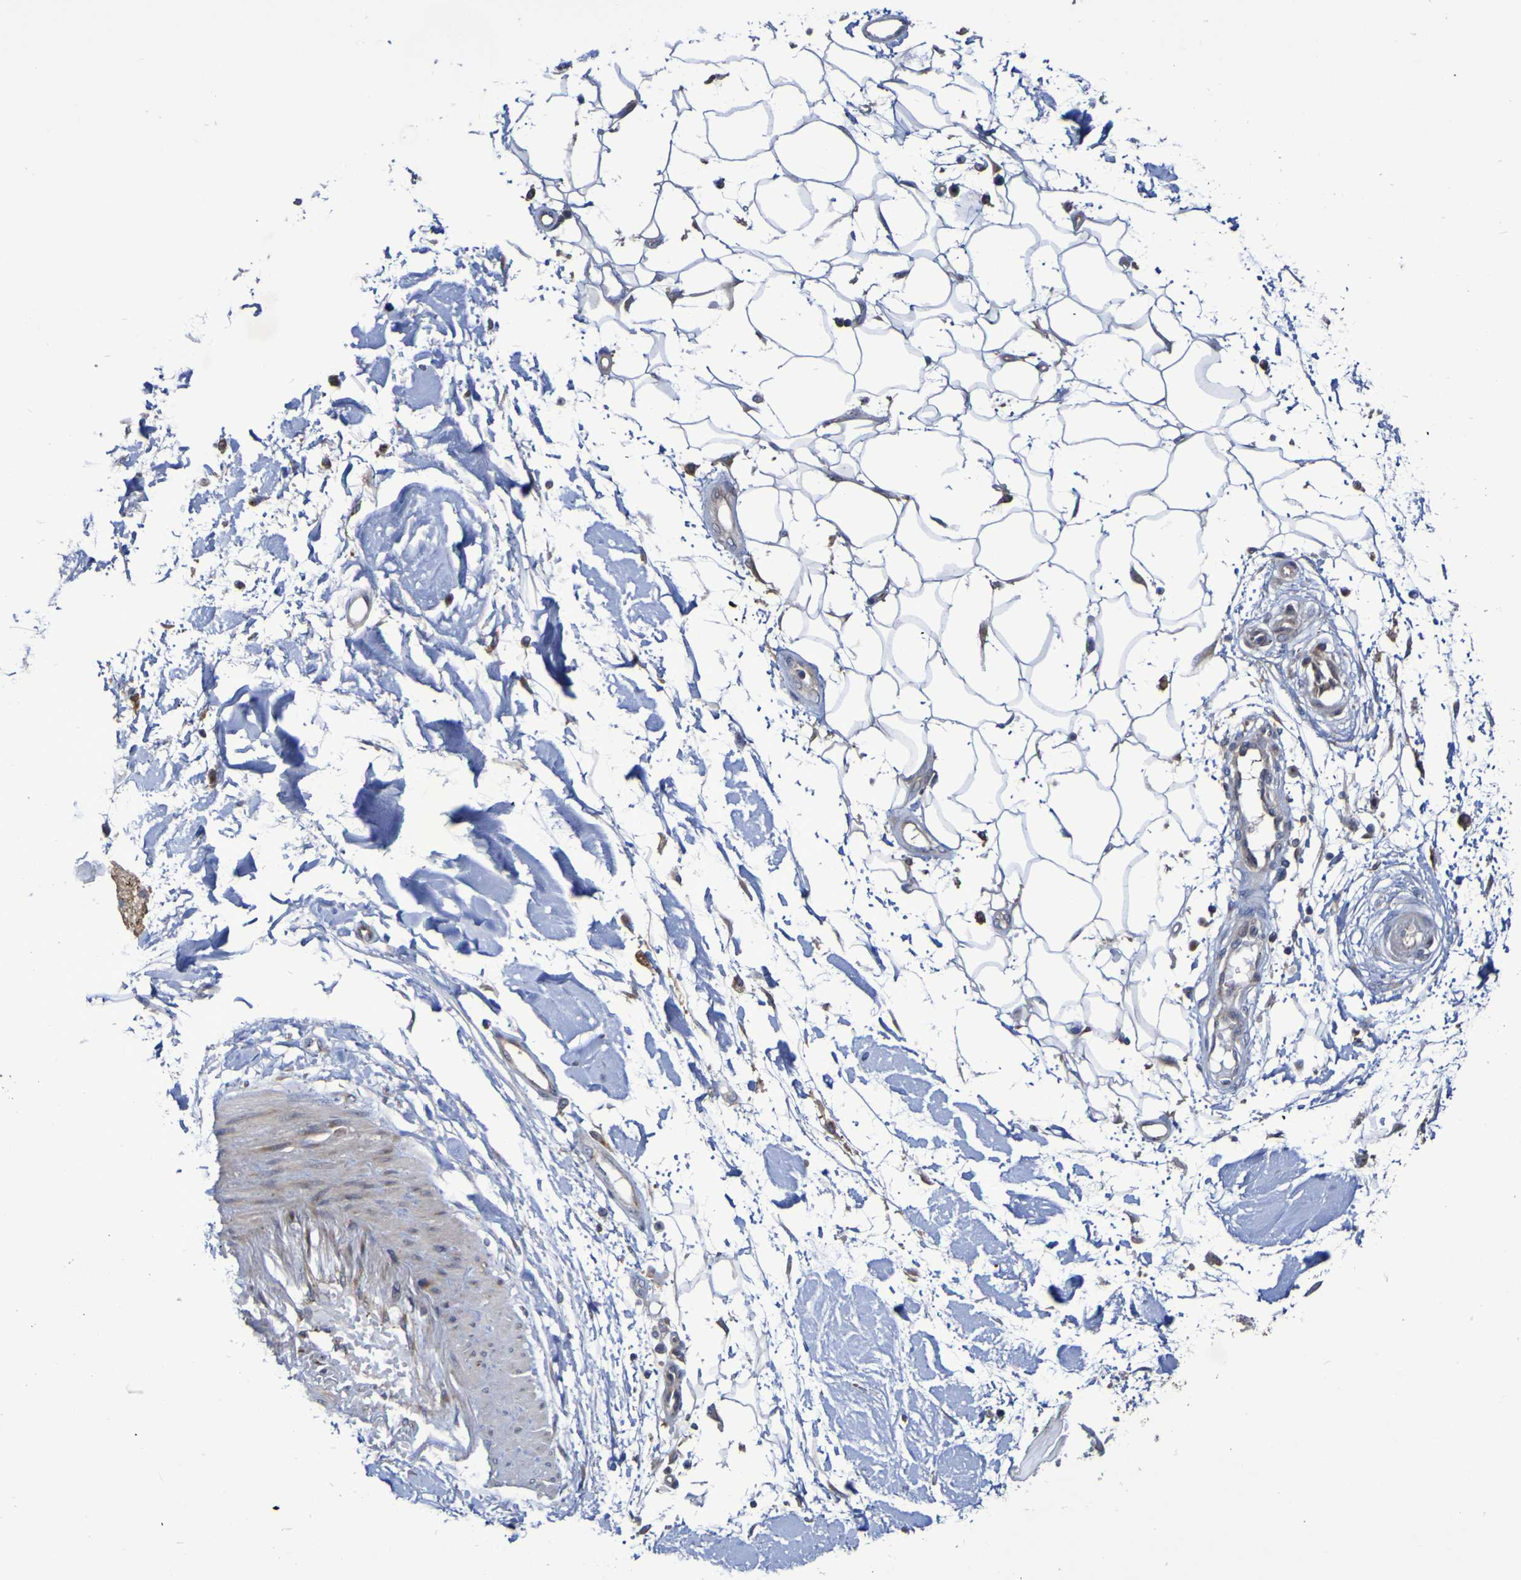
{"staining": {"intensity": "negative", "quantity": "none", "location": "none"}, "tissue": "adipose tissue", "cell_type": "Adipocytes", "image_type": "normal", "snomed": [{"axis": "morphology", "description": "Squamous cell carcinoma, NOS"}, {"axis": "topography", "description": "Skin"}], "caption": "There is no significant expression in adipocytes of adipose tissue.", "gene": "LMBRD2", "patient": {"sex": "male", "age": 83}}